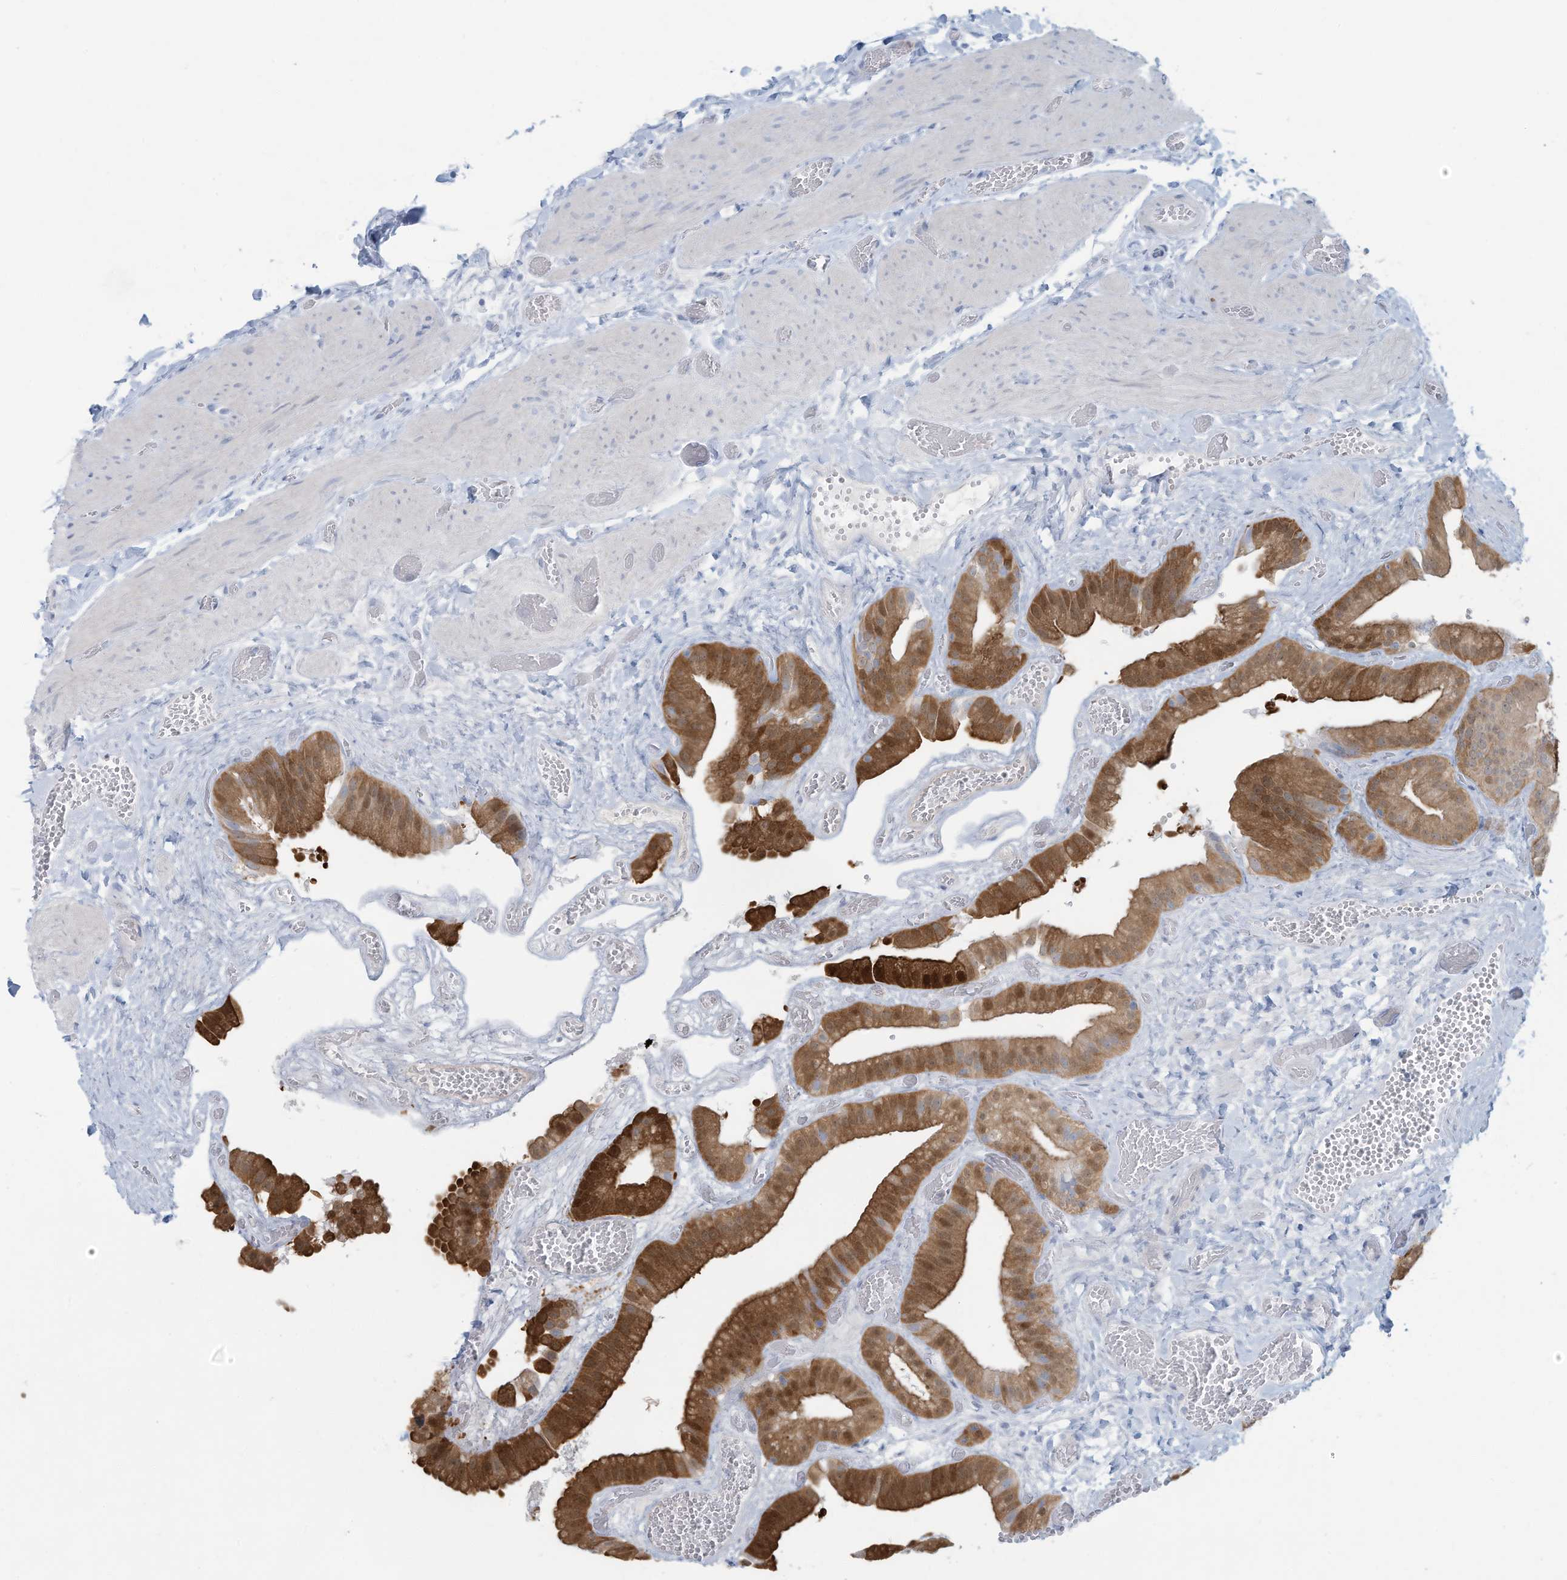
{"staining": {"intensity": "strong", "quantity": ">75%", "location": "cytoplasmic/membranous,nuclear"}, "tissue": "gallbladder", "cell_type": "Glandular cells", "image_type": "normal", "snomed": [{"axis": "morphology", "description": "Normal tissue, NOS"}, {"axis": "topography", "description": "Gallbladder"}], "caption": "Human gallbladder stained with a brown dye demonstrates strong cytoplasmic/membranous,nuclear positive expression in approximately >75% of glandular cells.", "gene": "ERI2", "patient": {"sex": "female", "age": 64}}